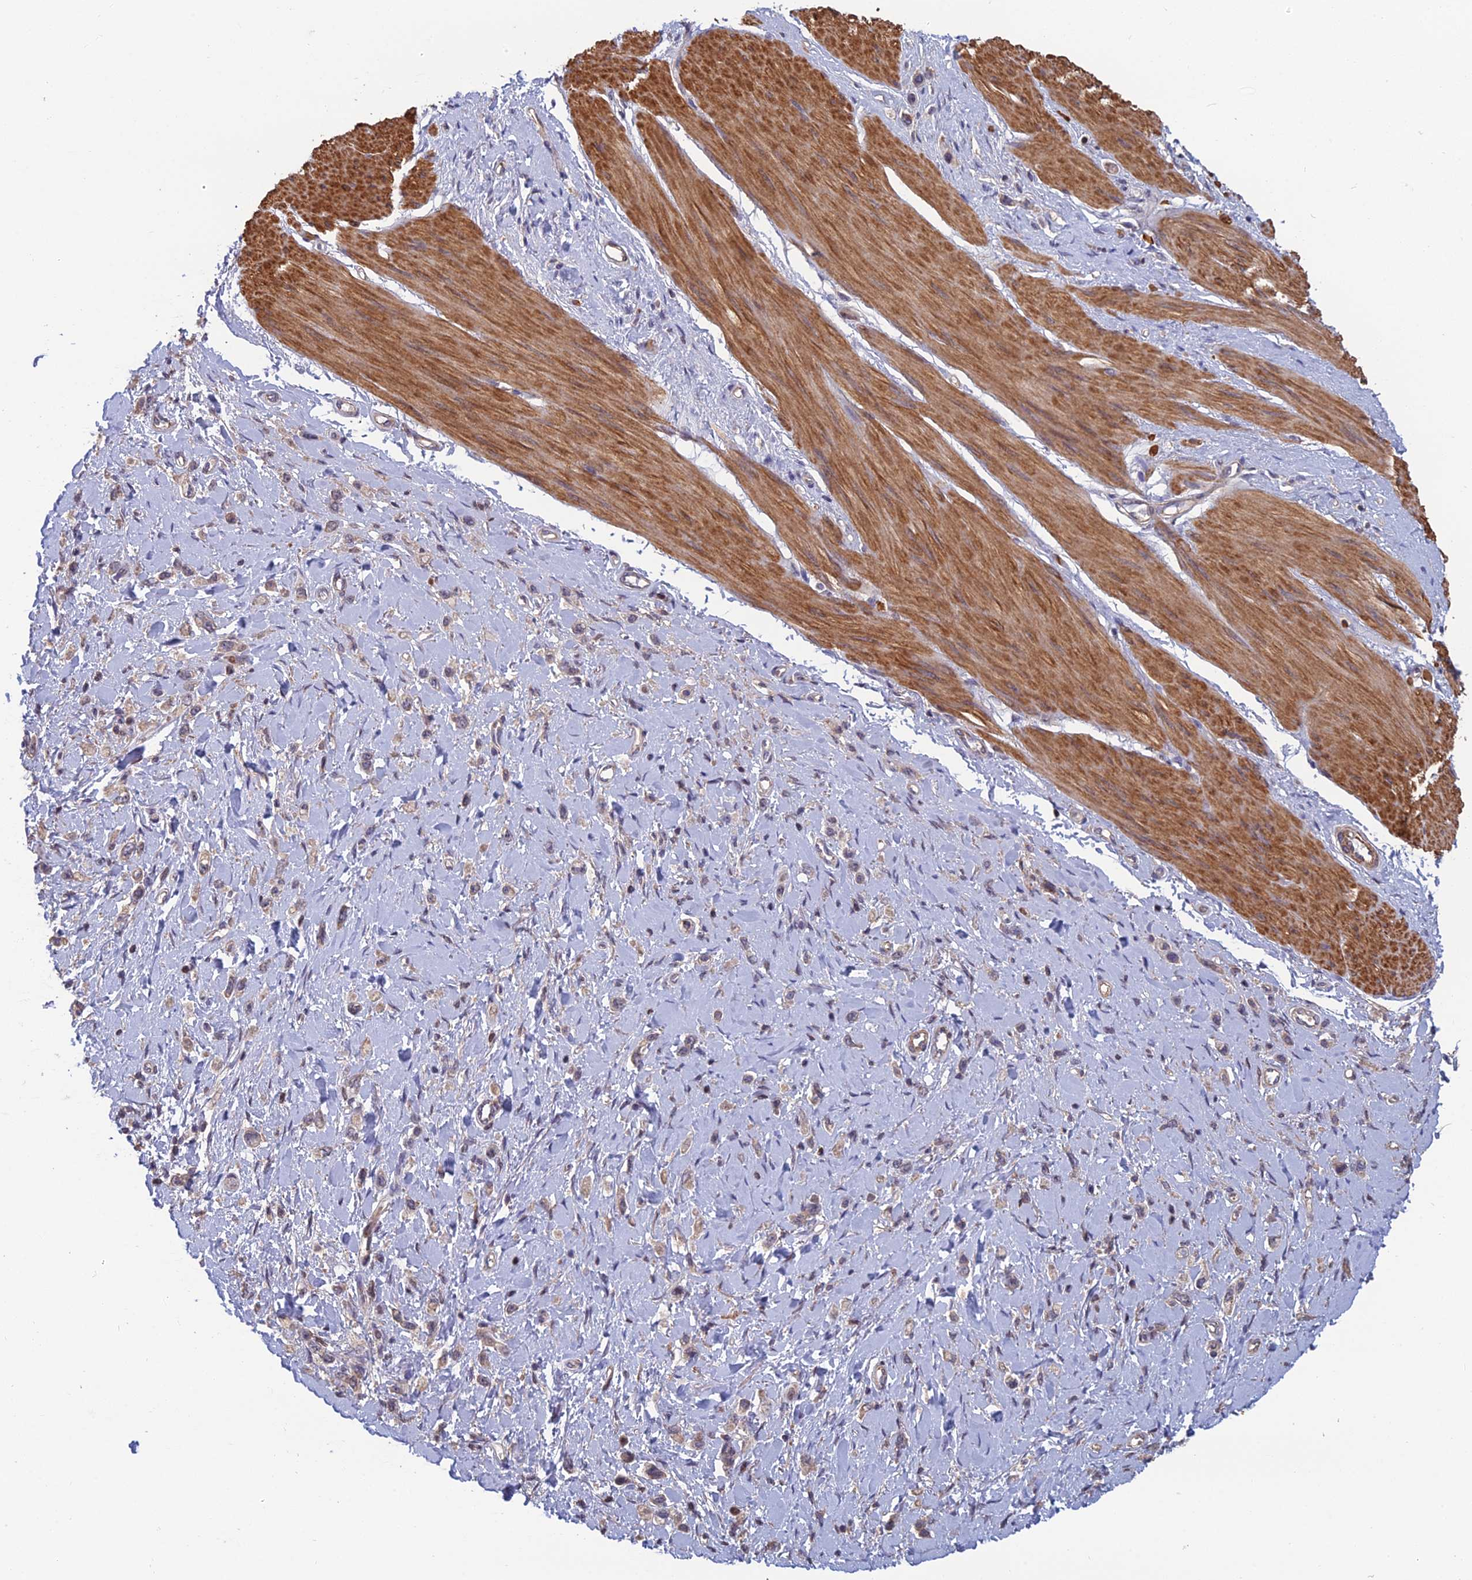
{"staining": {"intensity": "weak", "quantity": "<25%", "location": "cytoplasmic/membranous"}, "tissue": "stomach cancer", "cell_type": "Tumor cells", "image_type": "cancer", "snomed": [{"axis": "morphology", "description": "Adenocarcinoma, NOS"}, {"axis": "topography", "description": "Stomach"}], "caption": "High power microscopy image of an IHC photomicrograph of stomach cancer, revealing no significant expression in tumor cells.", "gene": "CCDC183", "patient": {"sex": "female", "age": 65}}